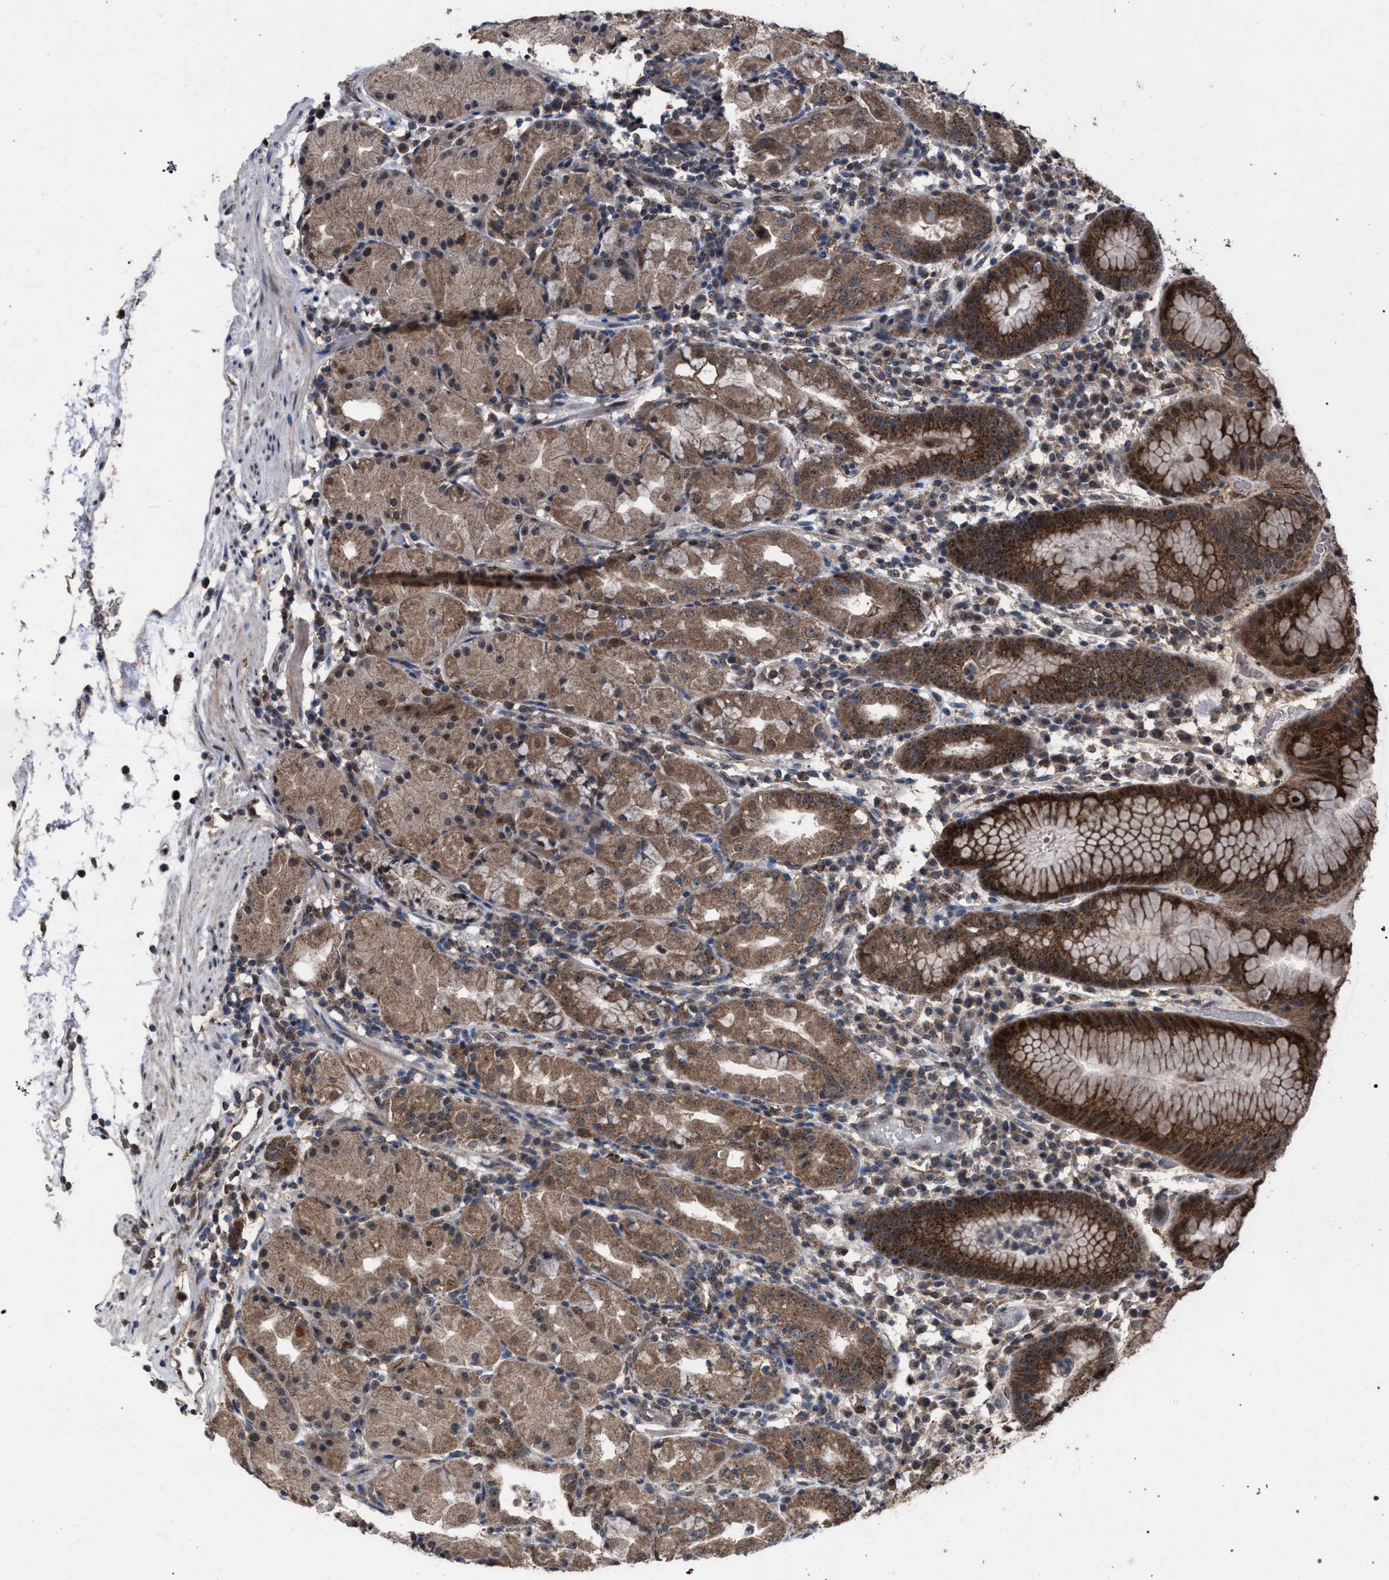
{"staining": {"intensity": "strong", "quantity": ">75%", "location": "cytoplasmic/membranous"}, "tissue": "stomach", "cell_type": "Glandular cells", "image_type": "normal", "snomed": [{"axis": "morphology", "description": "Normal tissue, NOS"}, {"axis": "topography", "description": "Stomach"}, {"axis": "topography", "description": "Stomach, lower"}], "caption": "Protein staining exhibits strong cytoplasmic/membranous staining in about >75% of glandular cells in benign stomach.", "gene": "HSD17B4", "patient": {"sex": "female", "age": 75}}